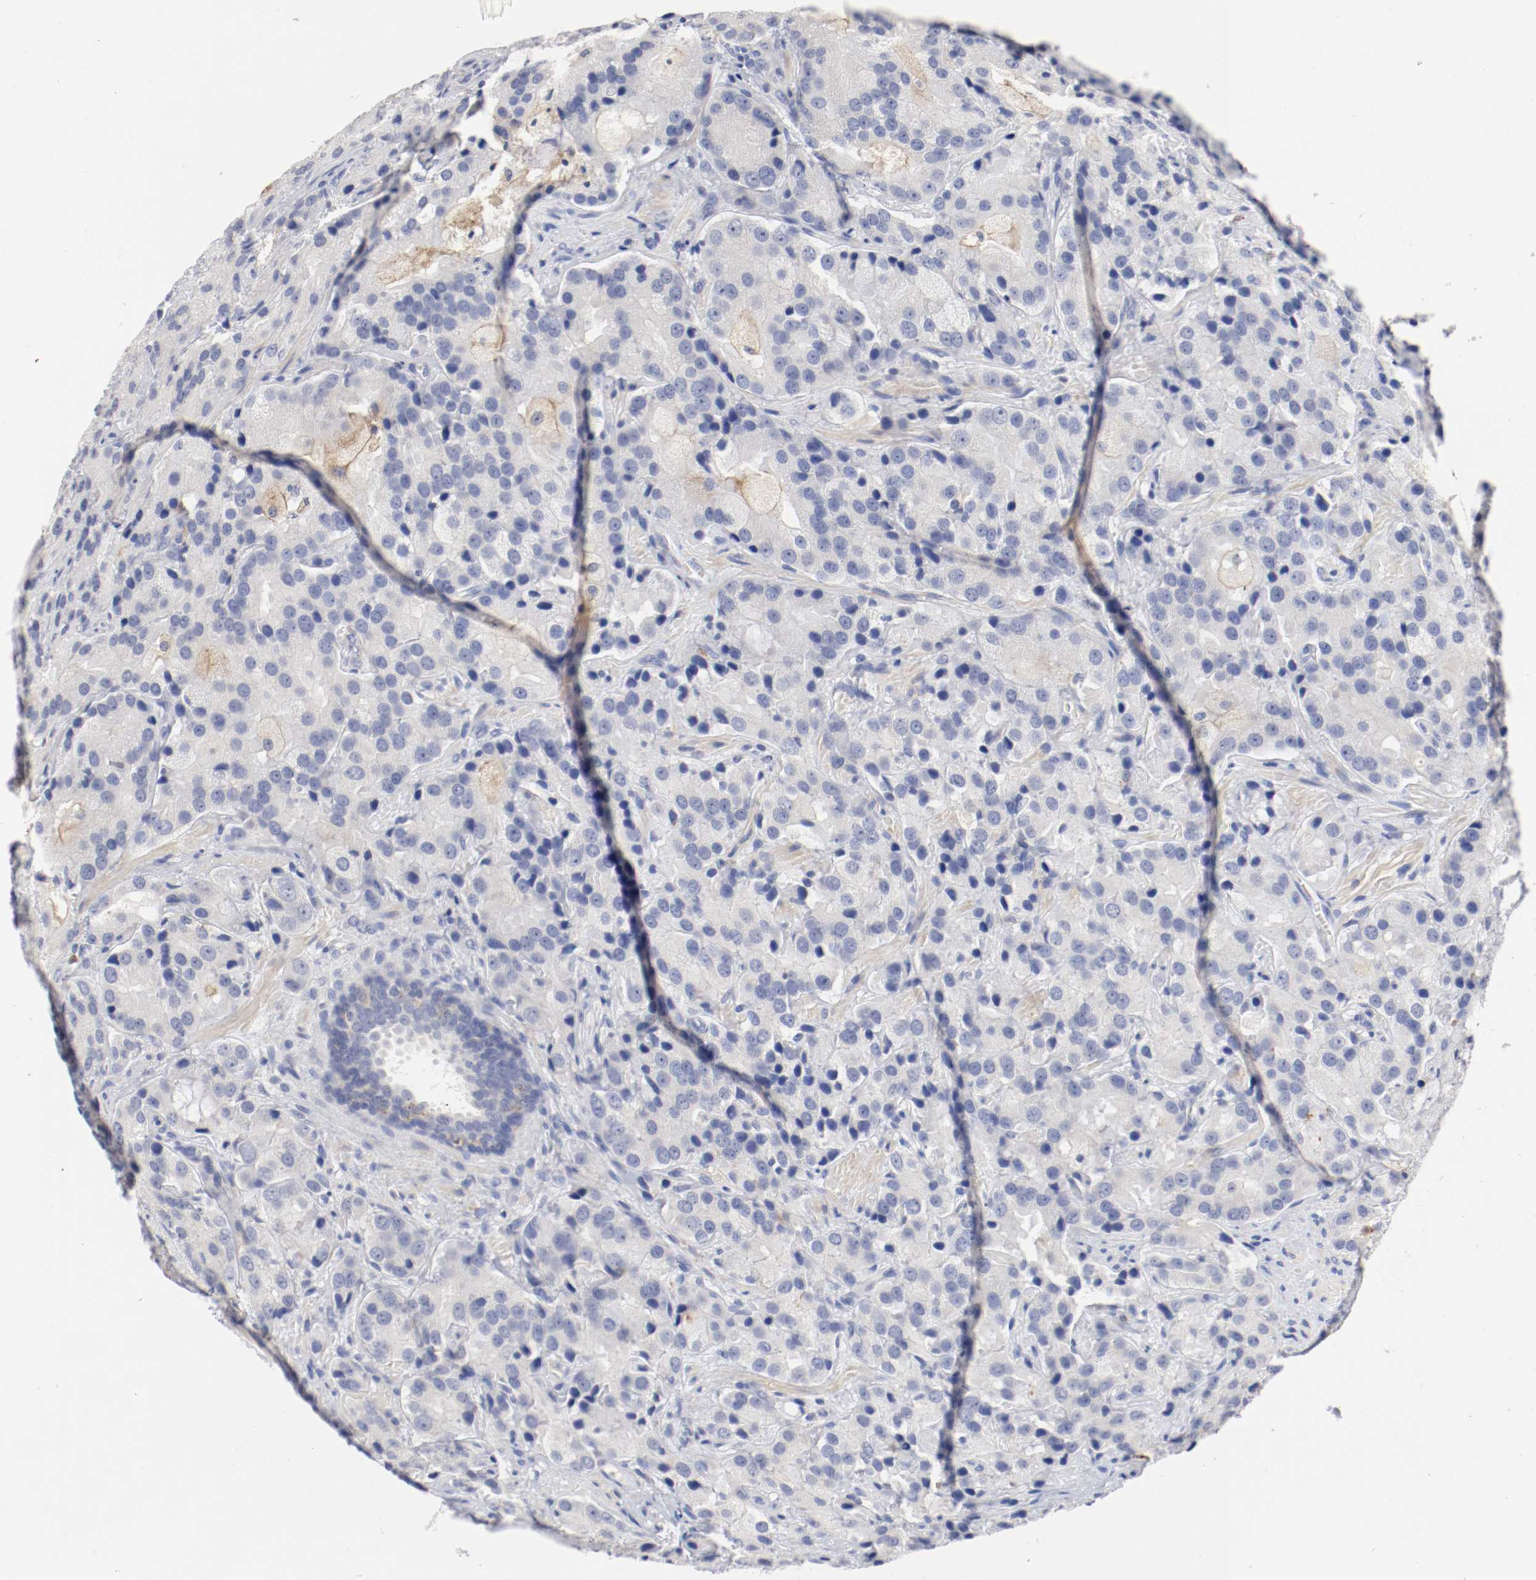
{"staining": {"intensity": "negative", "quantity": "none", "location": "none"}, "tissue": "prostate cancer", "cell_type": "Tumor cells", "image_type": "cancer", "snomed": [{"axis": "morphology", "description": "Adenocarcinoma, High grade"}, {"axis": "topography", "description": "Prostate"}], "caption": "High magnification brightfield microscopy of prostate cancer (high-grade adenocarcinoma) stained with DAB (brown) and counterstained with hematoxylin (blue): tumor cells show no significant expression.", "gene": "FGFBP1", "patient": {"sex": "male", "age": 70}}